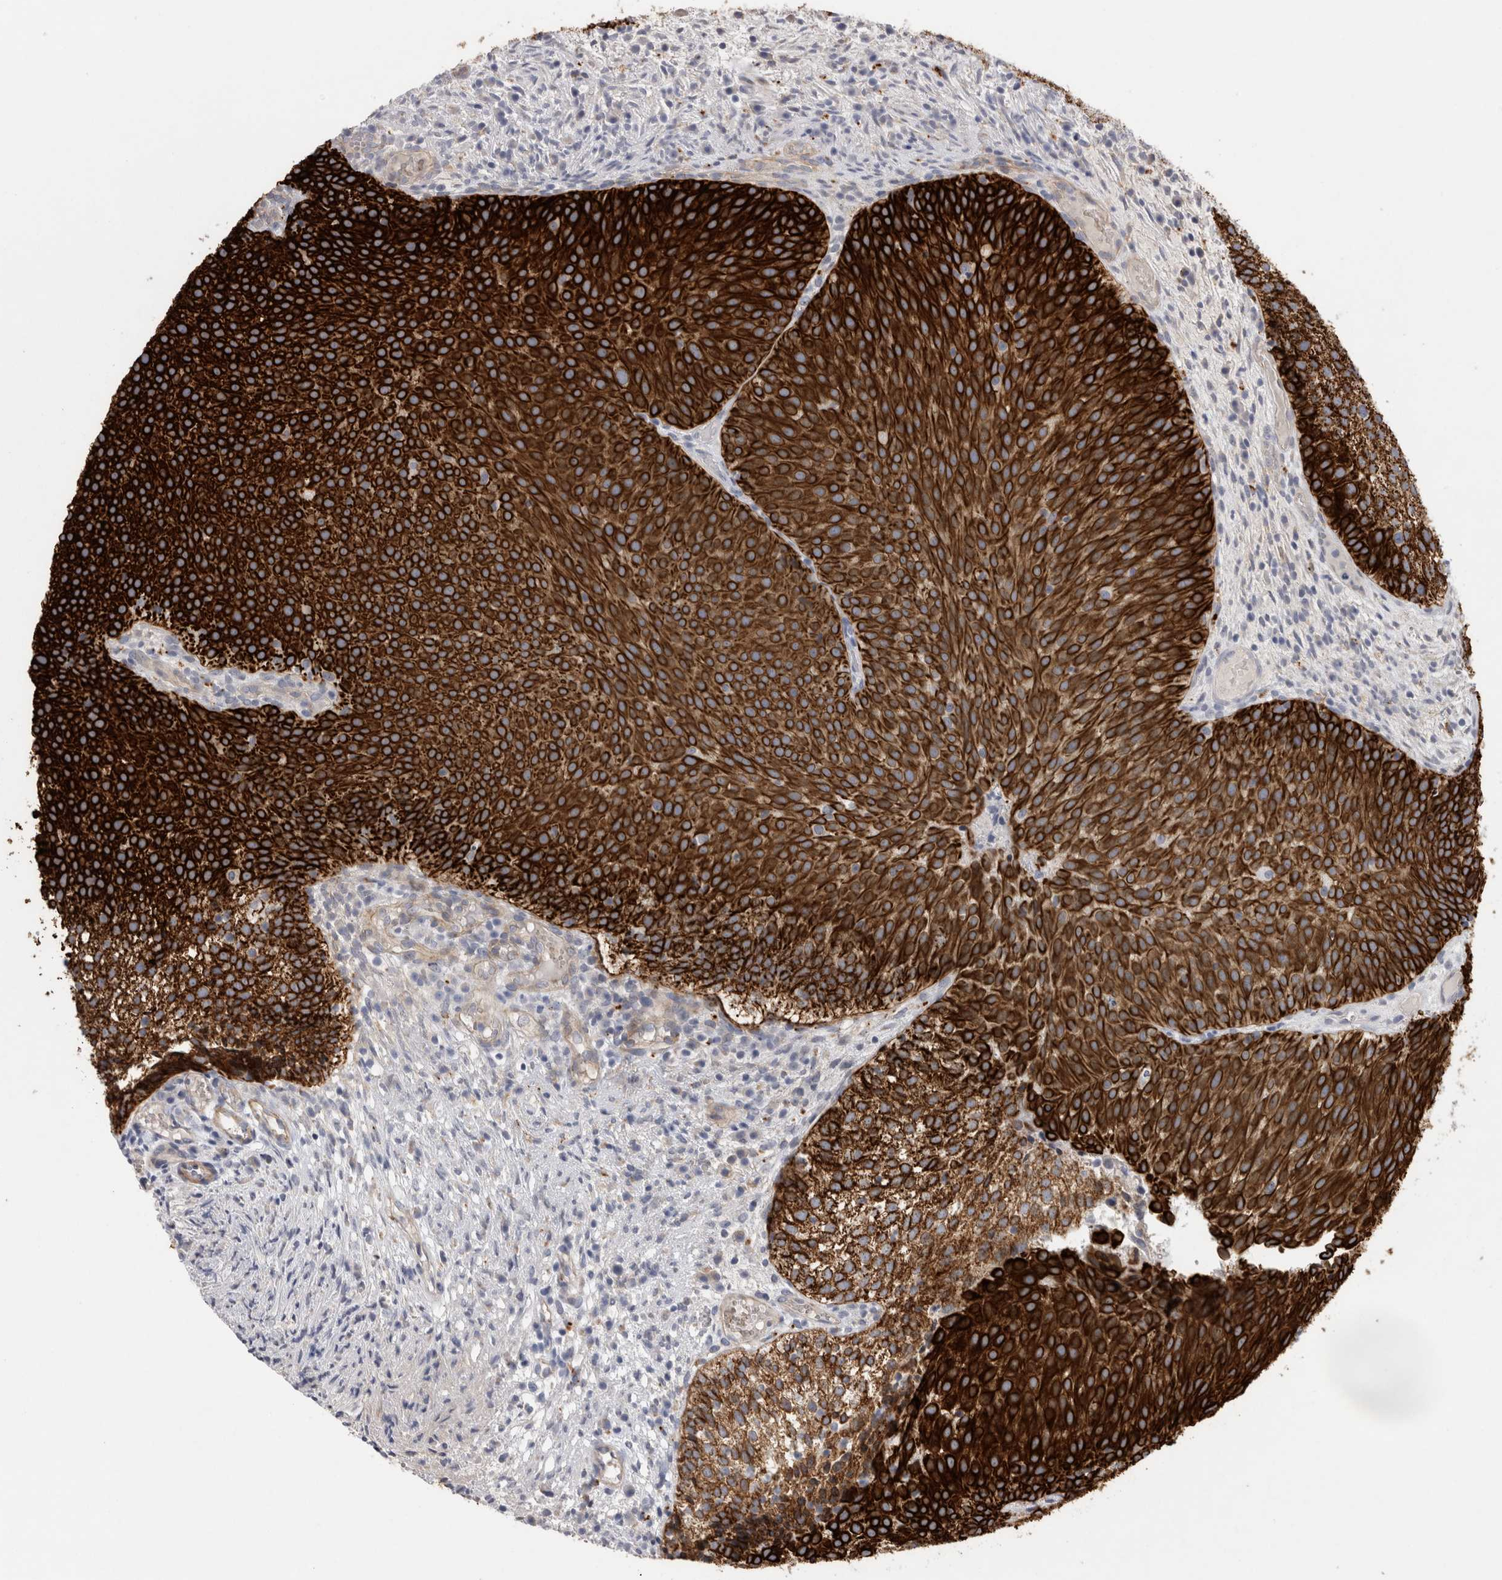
{"staining": {"intensity": "strong", "quantity": ">75%", "location": "cytoplasmic/membranous"}, "tissue": "urothelial cancer", "cell_type": "Tumor cells", "image_type": "cancer", "snomed": [{"axis": "morphology", "description": "Urothelial carcinoma, Low grade"}, {"axis": "topography", "description": "Urinary bladder"}], "caption": "DAB immunohistochemical staining of low-grade urothelial carcinoma shows strong cytoplasmic/membranous protein staining in about >75% of tumor cells.", "gene": "GAA", "patient": {"sex": "male", "age": 86}}